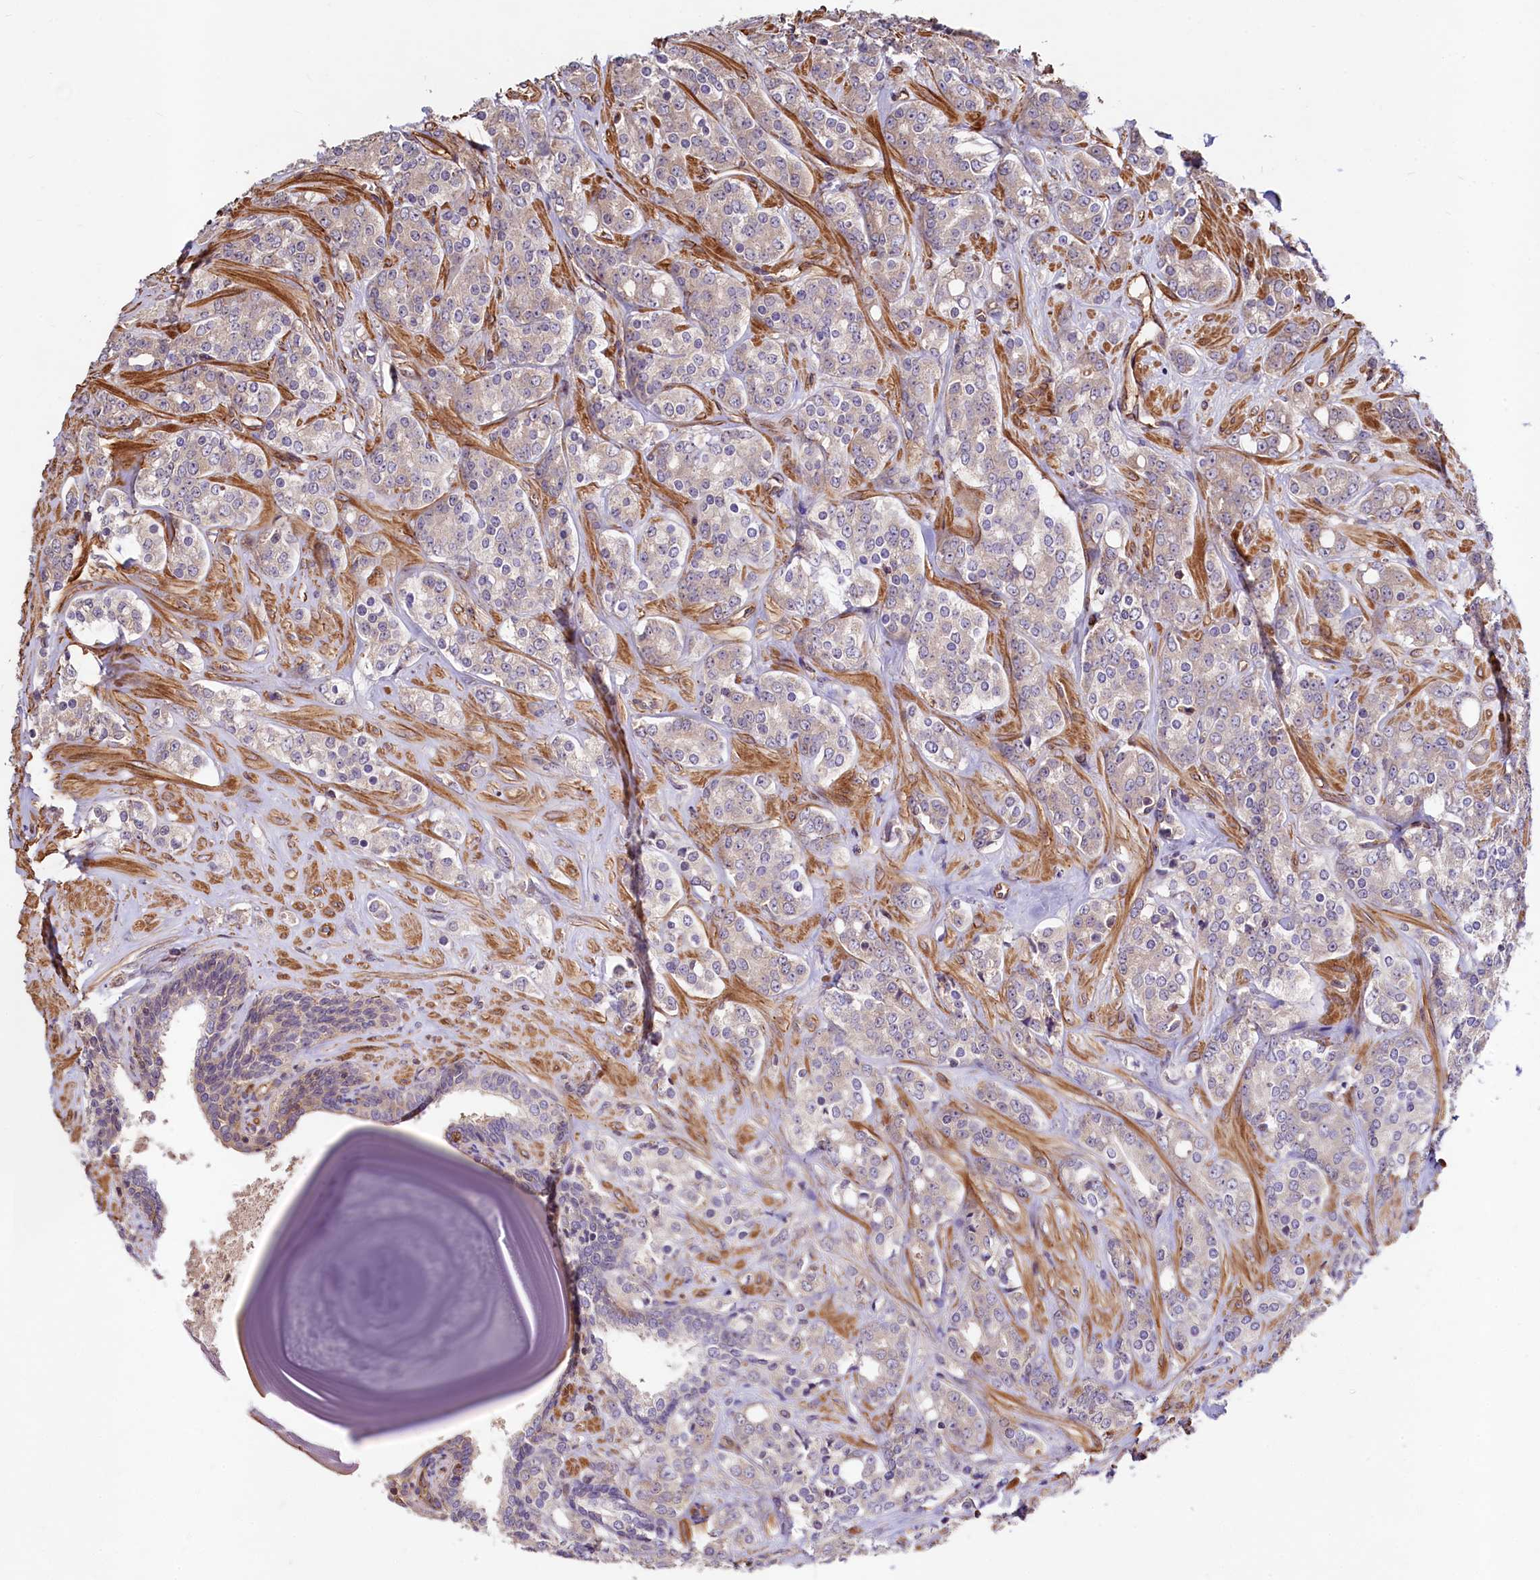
{"staining": {"intensity": "negative", "quantity": "none", "location": "none"}, "tissue": "prostate cancer", "cell_type": "Tumor cells", "image_type": "cancer", "snomed": [{"axis": "morphology", "description": "Adenocarcinoma, High grade"}, {"axis": "topography", "description": "Prostate"}], "caption": "Tumor cells are negative for protein expression in human prostate cancer (high-grade adenocarcinoma).", "gene": "KLHDC4", "patient": {"sex": "male", "age": 62}}